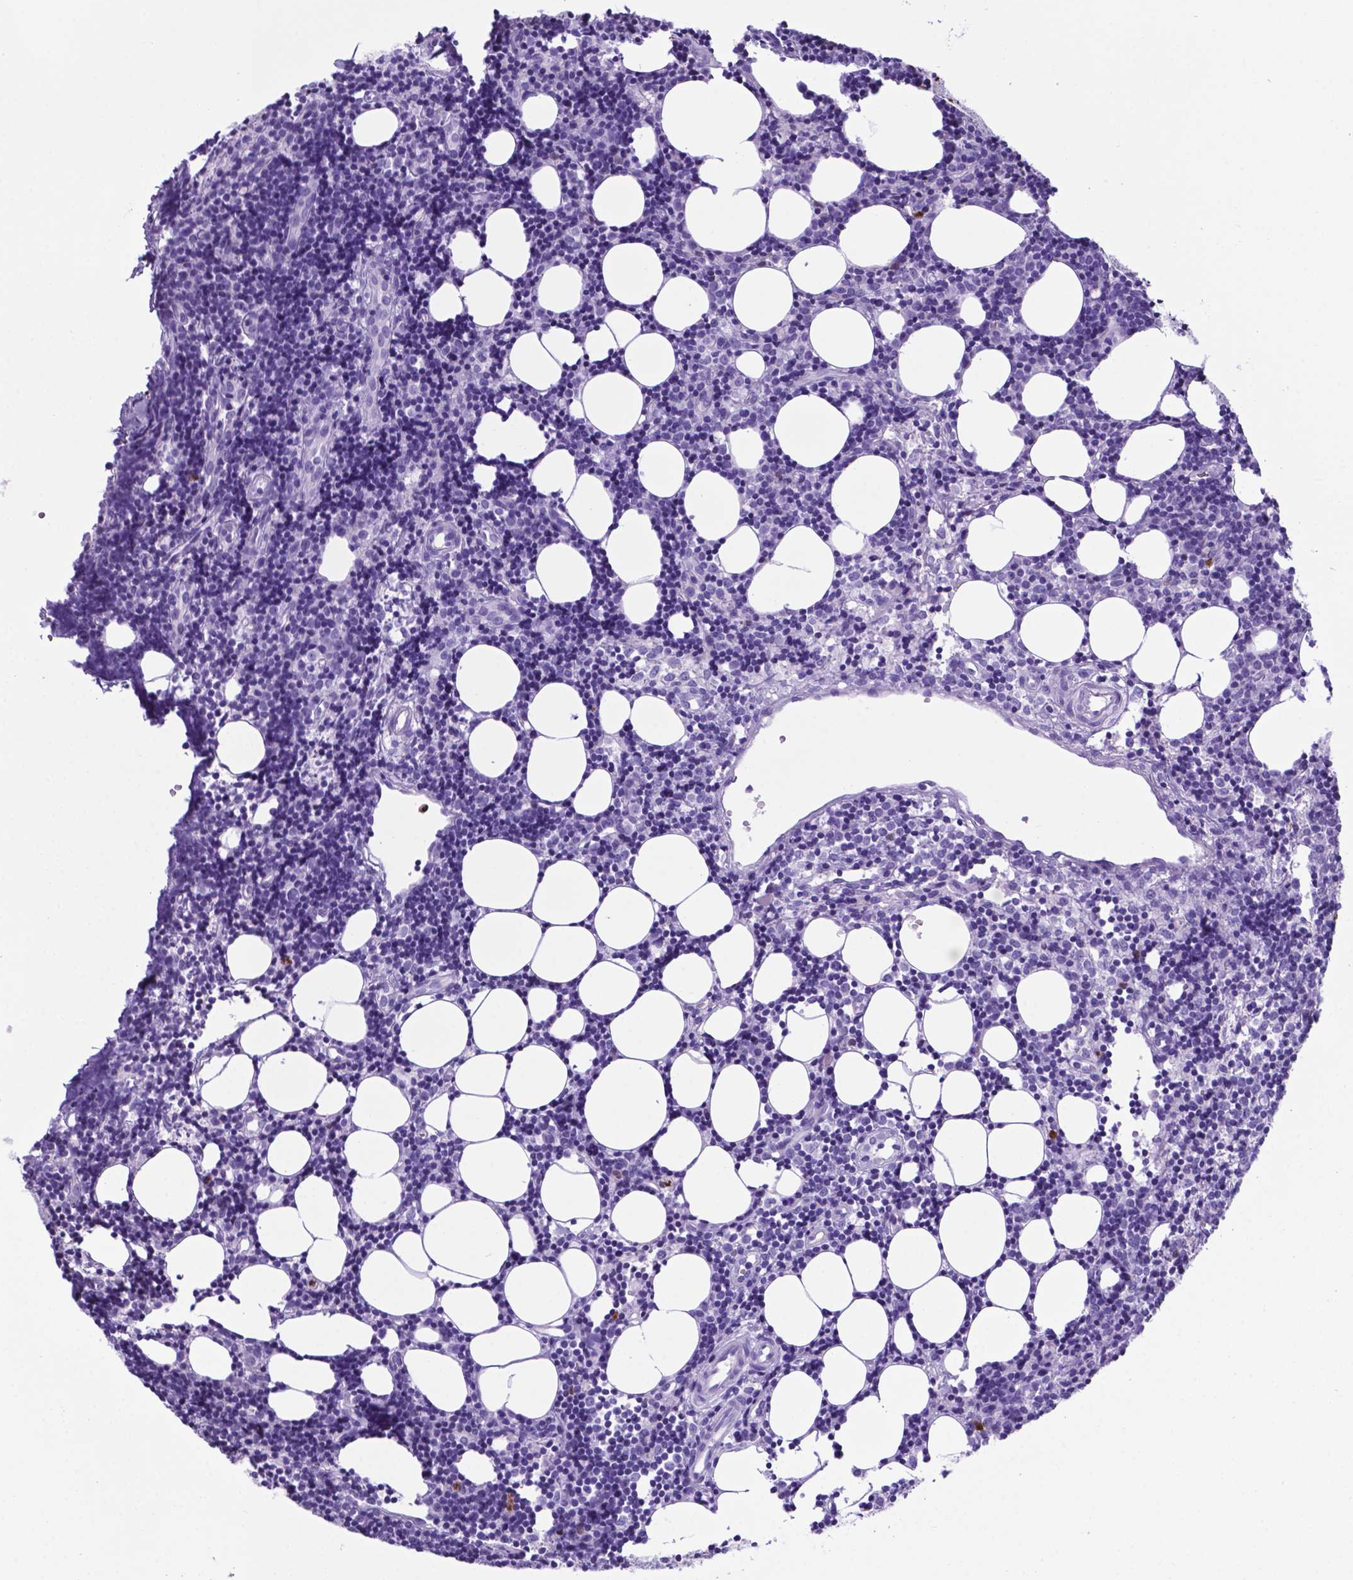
{"staining": {"intensity": "negative", "quantity": "none", "location": "none"}, "tissue": "lymph node", "cell_type": "Germinal center cells", "image_type": "normal", "snomed": [{"axis": "morphology", "description": "Normal tissue, NOS"}, {"axis": "topography", "description": "Lymph node"}], "caption": "The photomicrograph shows no significant expression in germinal center cells of lymph node. (Brightfield microscopy of DAB (3,3'-diaminobenzidine) immunohistochemistry (IHC) at high magnification).", "gene": "LZTR1", "patient": {"sex": "female", "age": 41}}